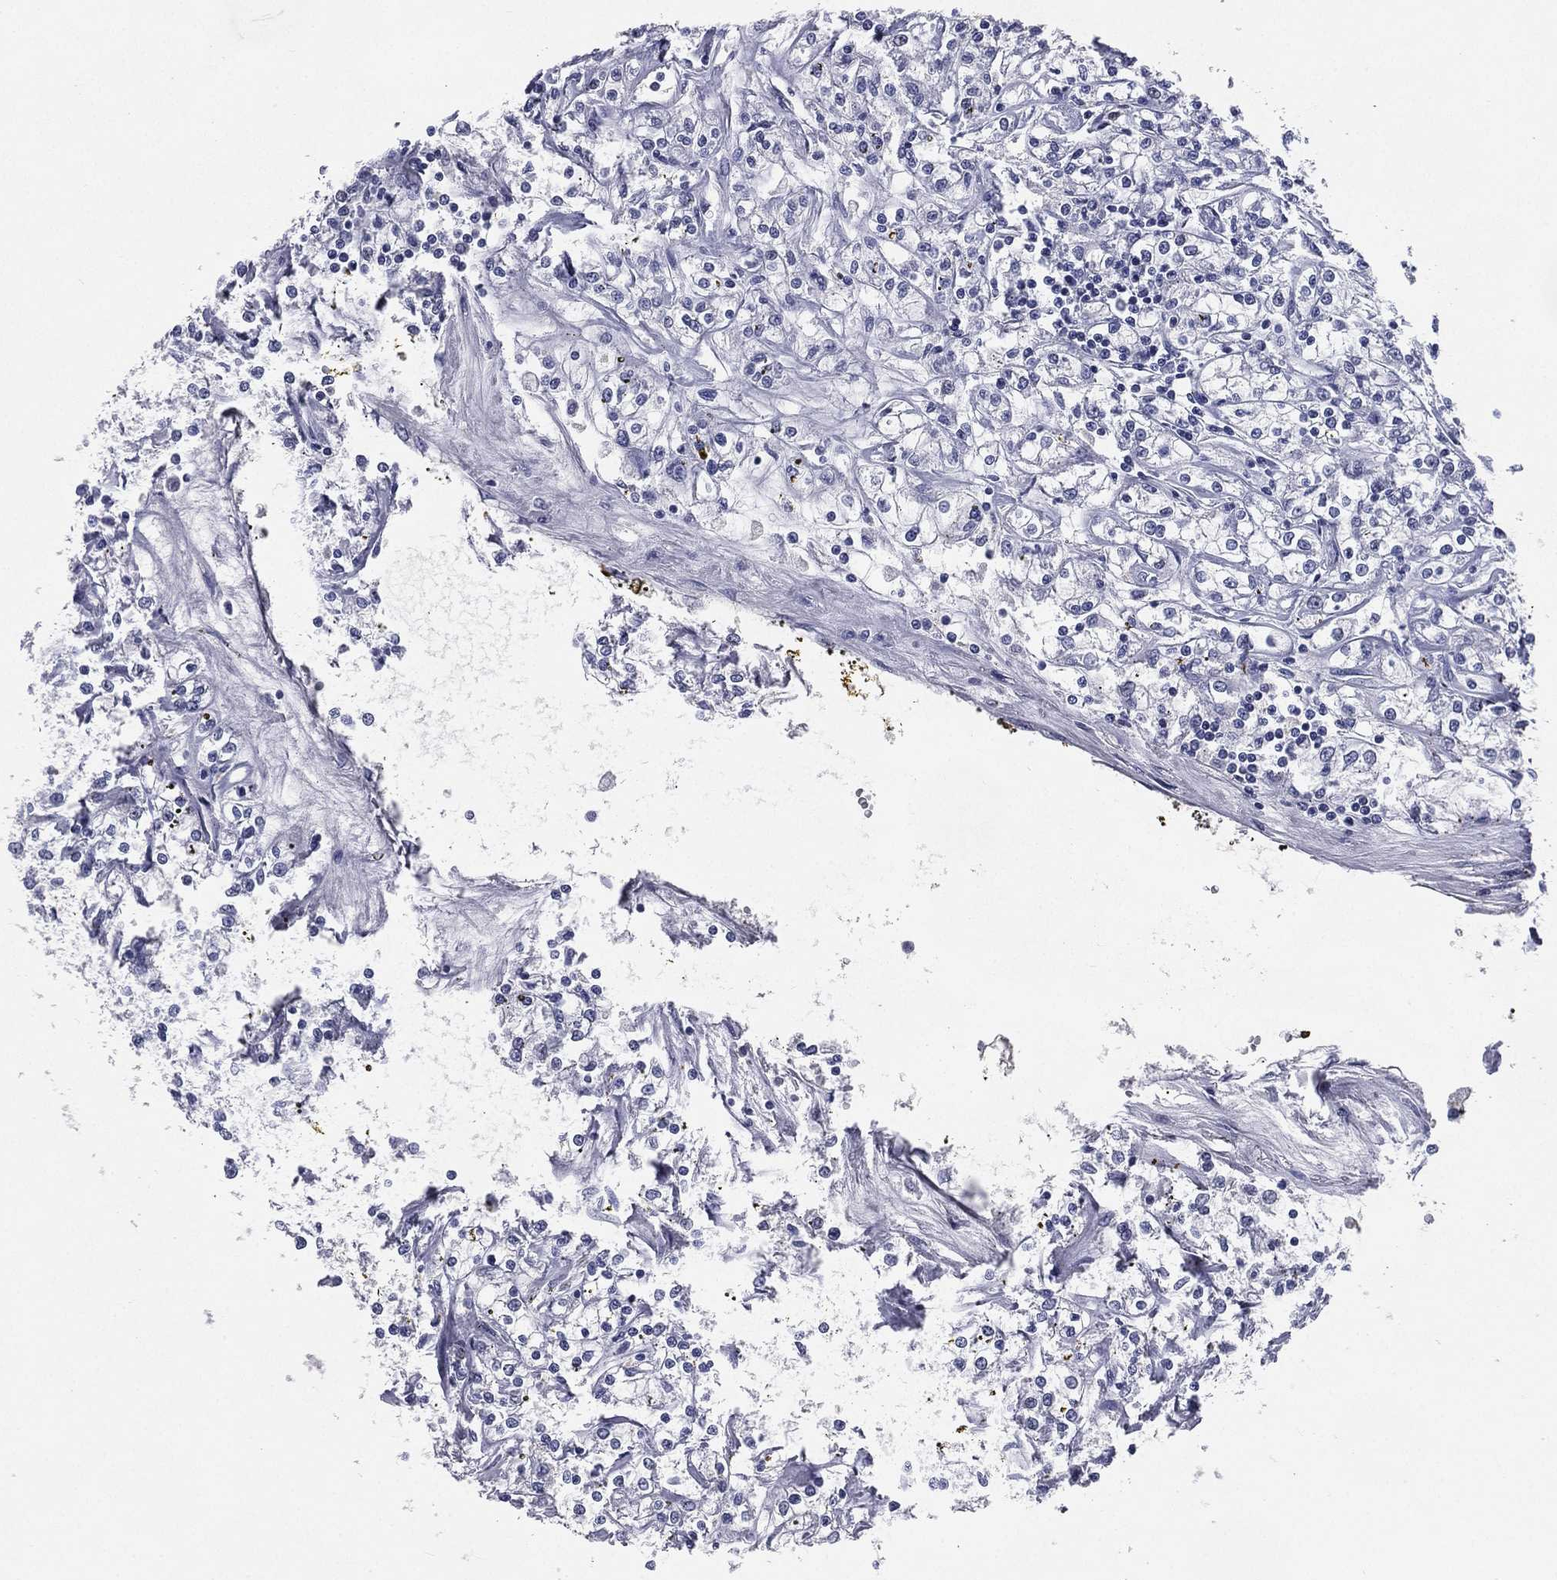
{"staining": {"intensity": "negative", "quantity": "none", "location": "none"}, "tissue": "renal cancer", "cell_type": "Tumor cells", "image_type": "cancer", "snomed": [{"axis": "morphology", "description": "Adenocarcinoma, NOS"}, {"axis": "topography", "description": "Kidney"}], "caption": "Immunohistochemical staining of human adenocarcinoma (renal) displays no significant positivity in tumor cells.", "gene": "IFT27", "patient": {"sex": "female", "age": 59}}